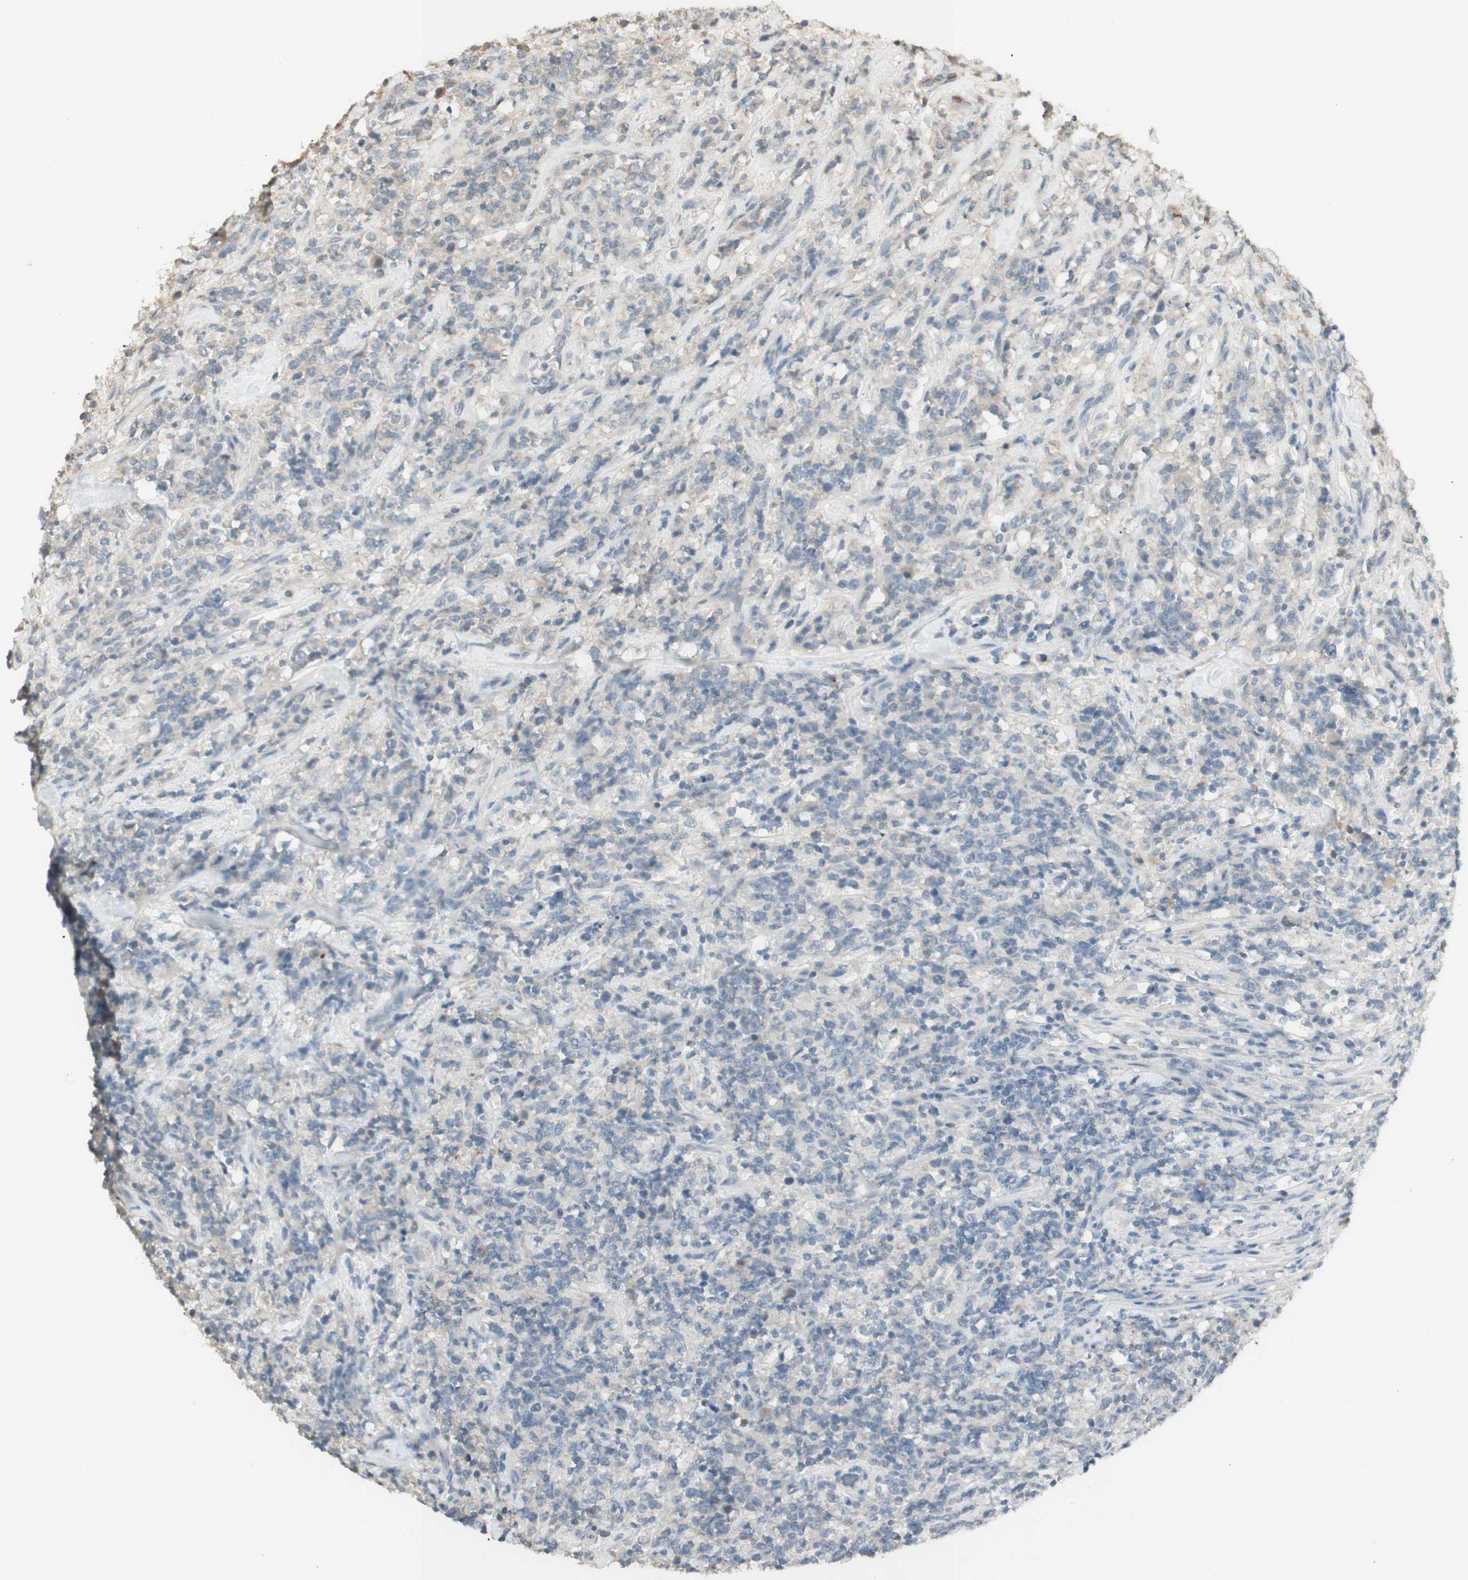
{"staining": {"intensity": "negative", "quantity": "none", "location": "none"}, "tissue": "lymphoma", "cell_type": "Tumor cells", "image_type": "cancer", "snomed": [{"axis": "morphology", "description": "Malignant lymphoma, non-Hodgkin's type, High grade"}, {"axis": "topography", "description": "Soft tissue"}], "caption": "Lymphoma was stained to show a protein in brown. There is no significant expression in tumor cells.", "gene": "IFNG", "patient": {"sex": "male", "age": 18}}